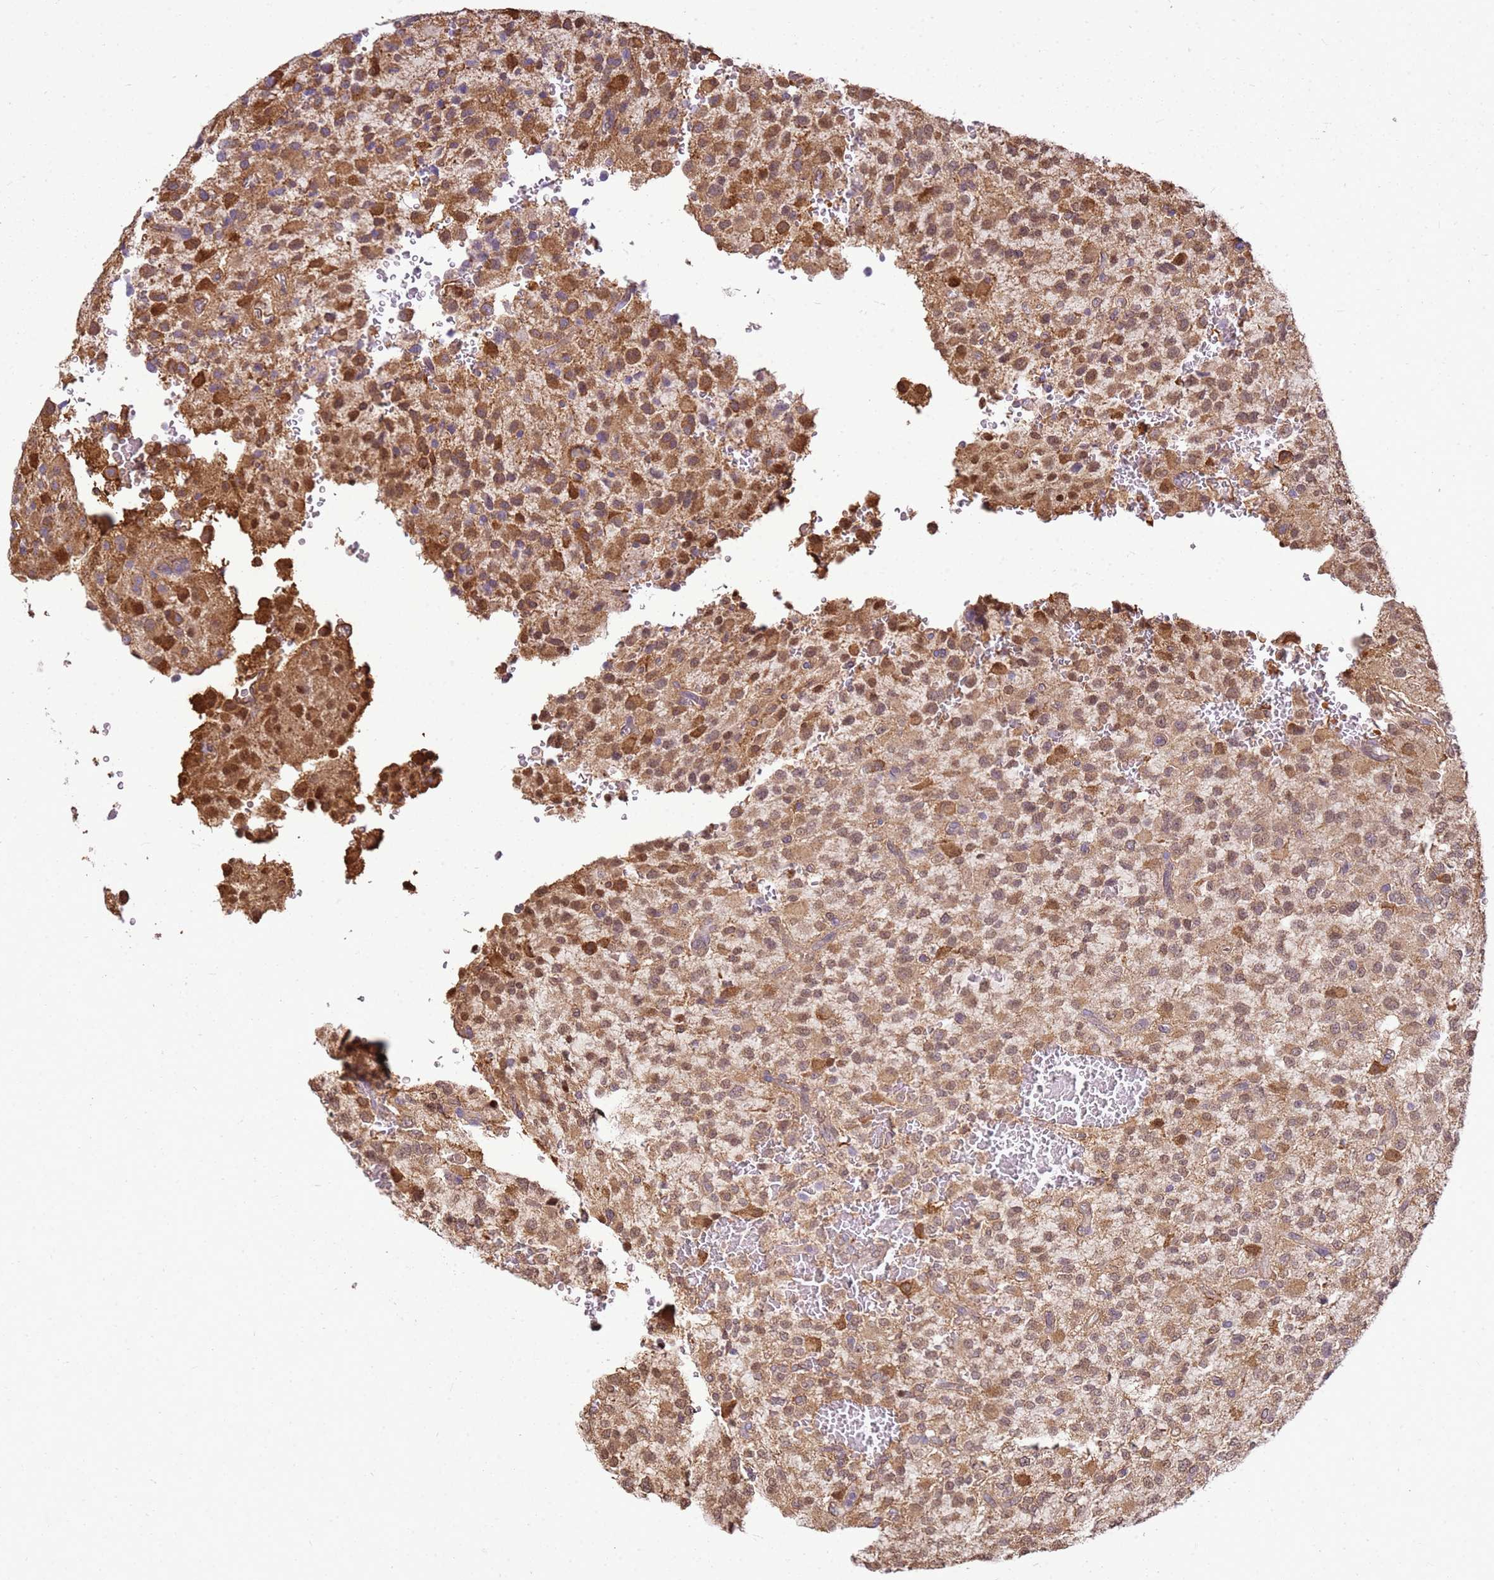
{"staining": {"intensity": "moderate", "quantity": ">75%", "location": "cytoplasmic/membranous,nuclear"}, "tissue": "glioma", "cell_type": "Tumor cells", "image_type": "cancer", "snomed": [{"axis": "morphology", "description": "Glioma, malignant, High grade"}, {"axis": "topography", "description": "Brain"}], "caption": "This is an image of immunohistochemistry staining of malignant glioma (high-grade), which shows moderate positivity in the cytoplasmic/membranous and nuclear of tumor cells.", "gene": "YWHAE", "patient": {"sex": "male", "age": 34}}